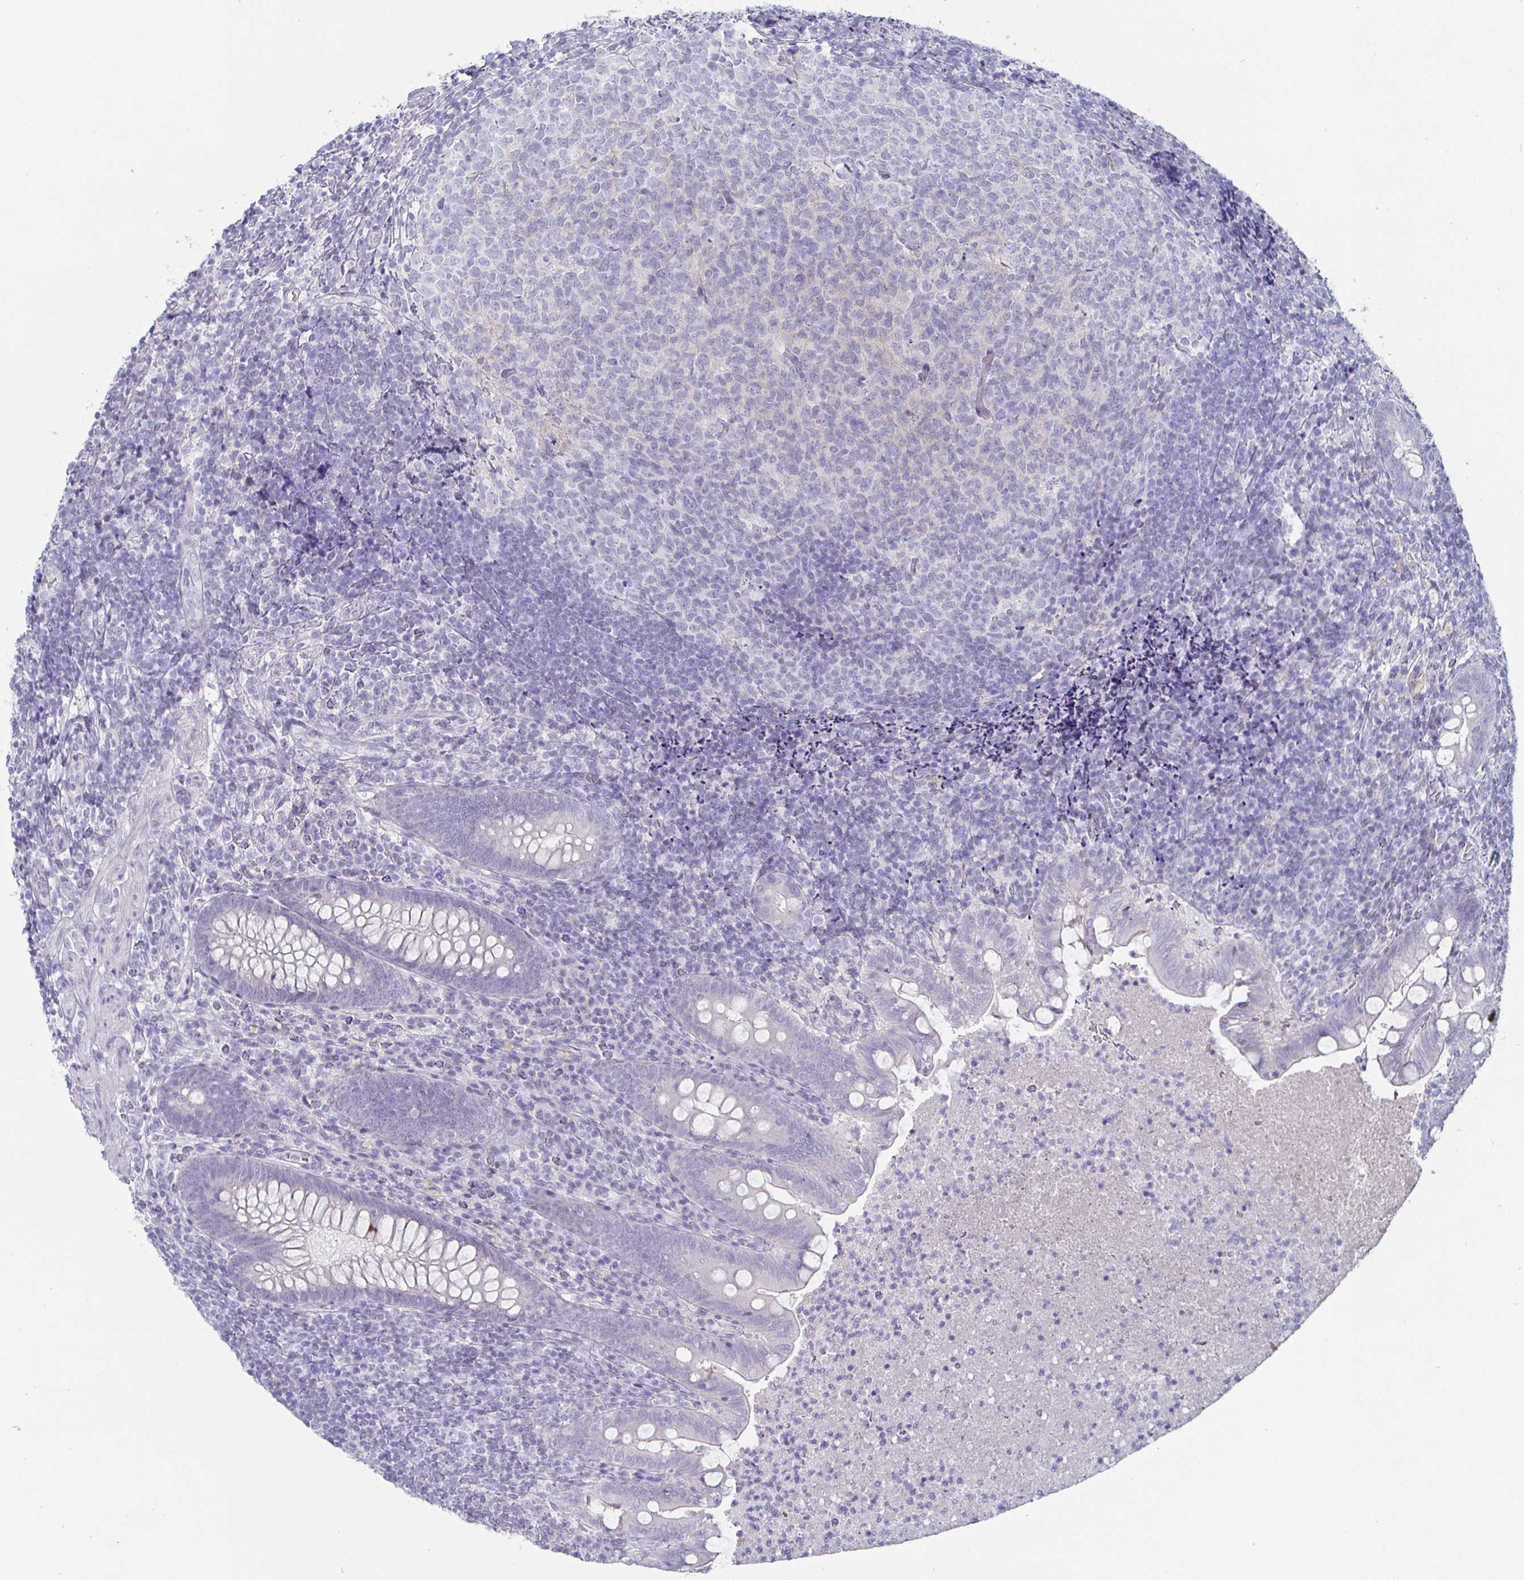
{"staining": {"intensity": "negative", "quantity": "none", "location": "none"}, "tissue": "appendix", "cell_type": "Glandular cells", "image_type": "normal", "snomed": [{"axis": "morphology", "description": "Normal tissue, NOS"}, {"axis": "topography", "description": "Appendix"}], "caption": "This is an IHC micrograph of normal appendix. There is no positivity in glandular cells.", "gene": "ENPP1", "patient": {"sex": "male", "age": 47}}